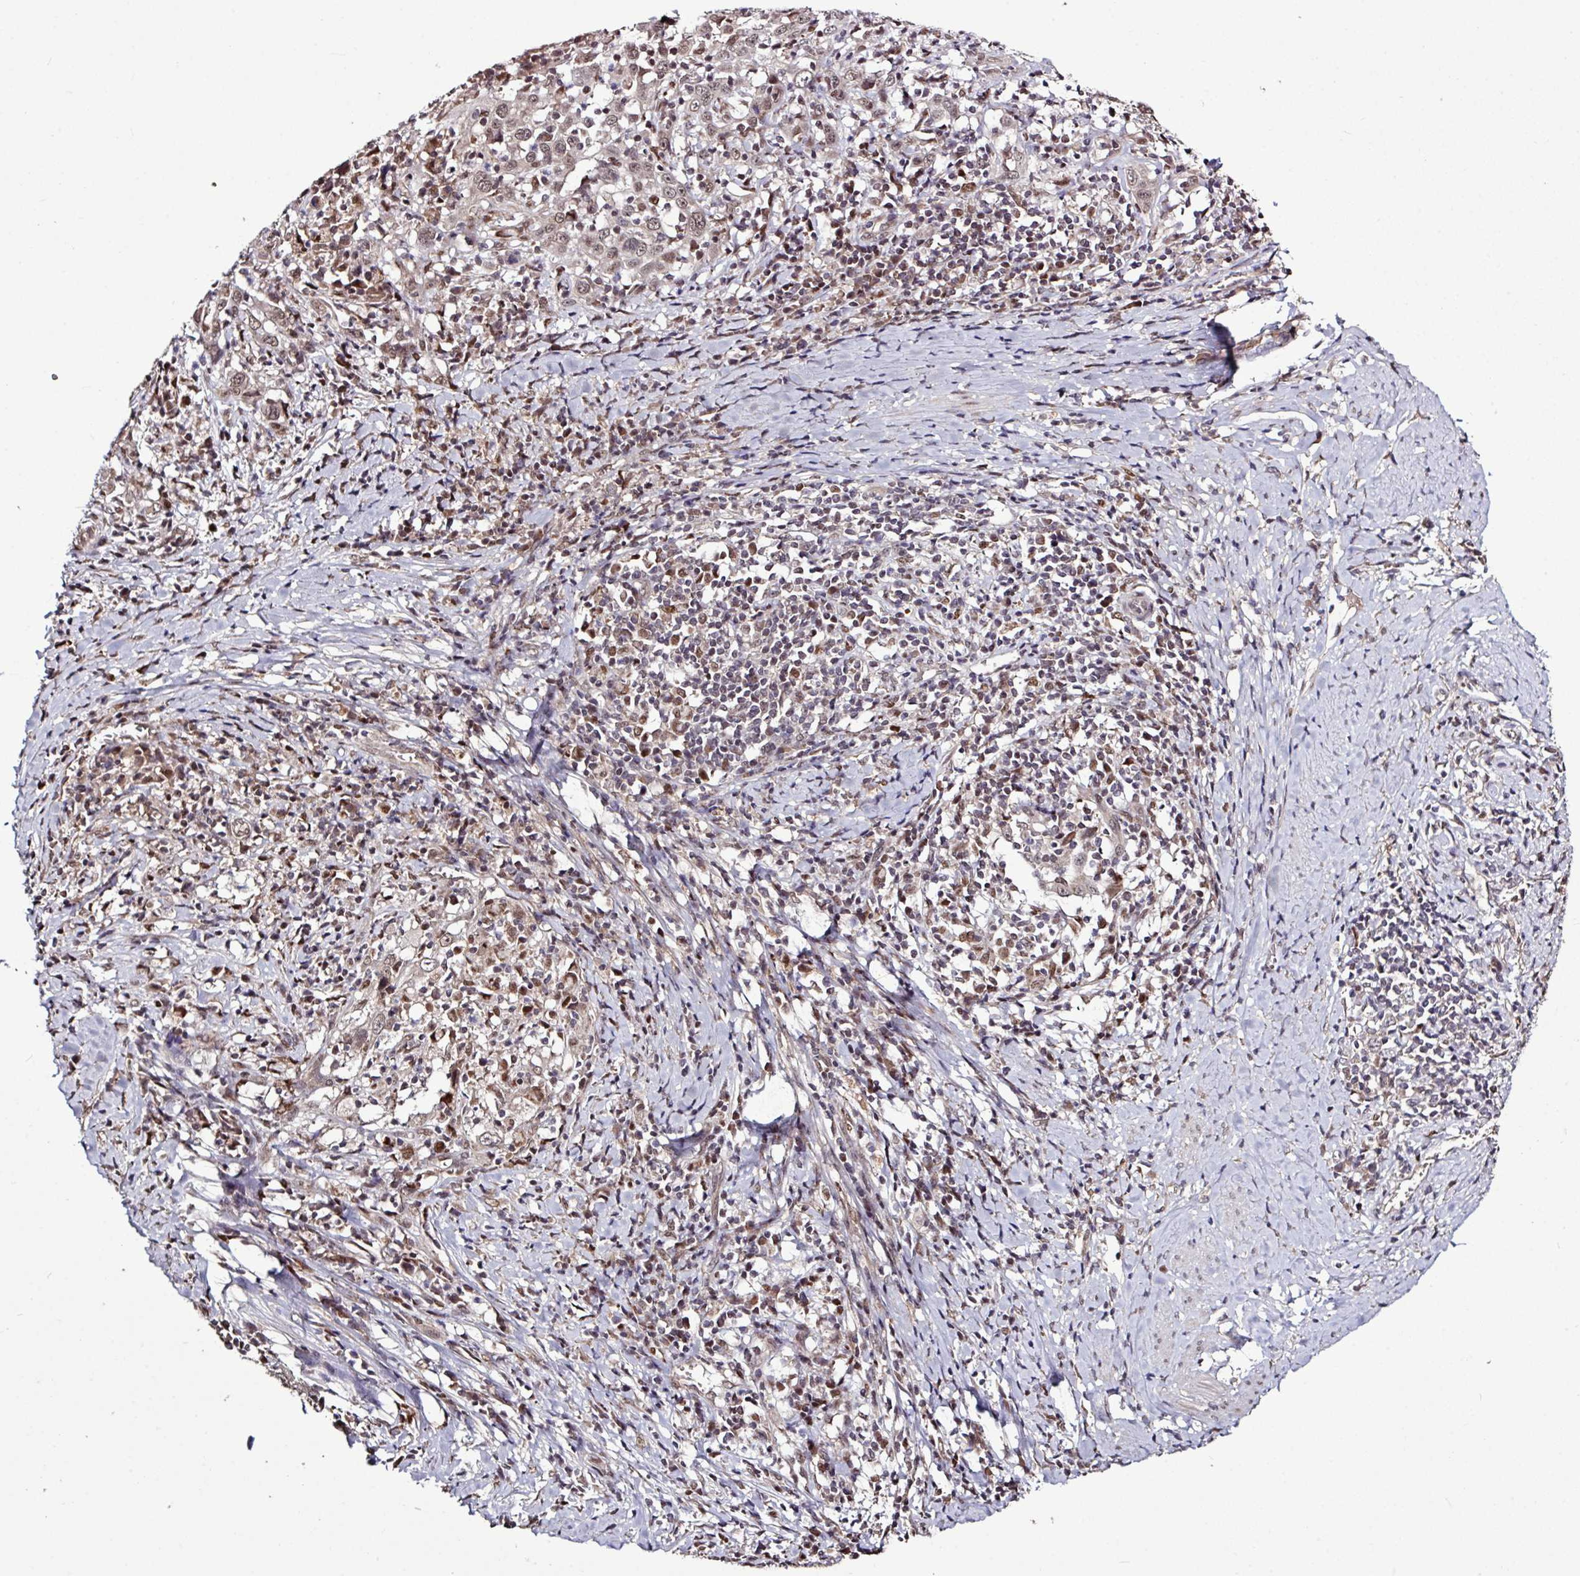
{"staining": {"intensity": "moderate", "quantity": ">75%", "location": "nuclear"}, "tissue": "cervical cancer", "cell_type": "Tumor cells", "image_type": "cancer", "snomed": [{"axis": "morphology", "description": "Squamous cell carcinoma, NOS"}, {"axis": "topography", "description": "Cervix"}], "caption": "Immunohistochemistry (IHC) image of human cervical squamous cell carcinoma stained for a protein (brown), which shows medium levels of moderate nuclear positivity in about >75% of tumor cells.", "gene": "SKIC2", "patient": {"sex": "female", "age": 46}}